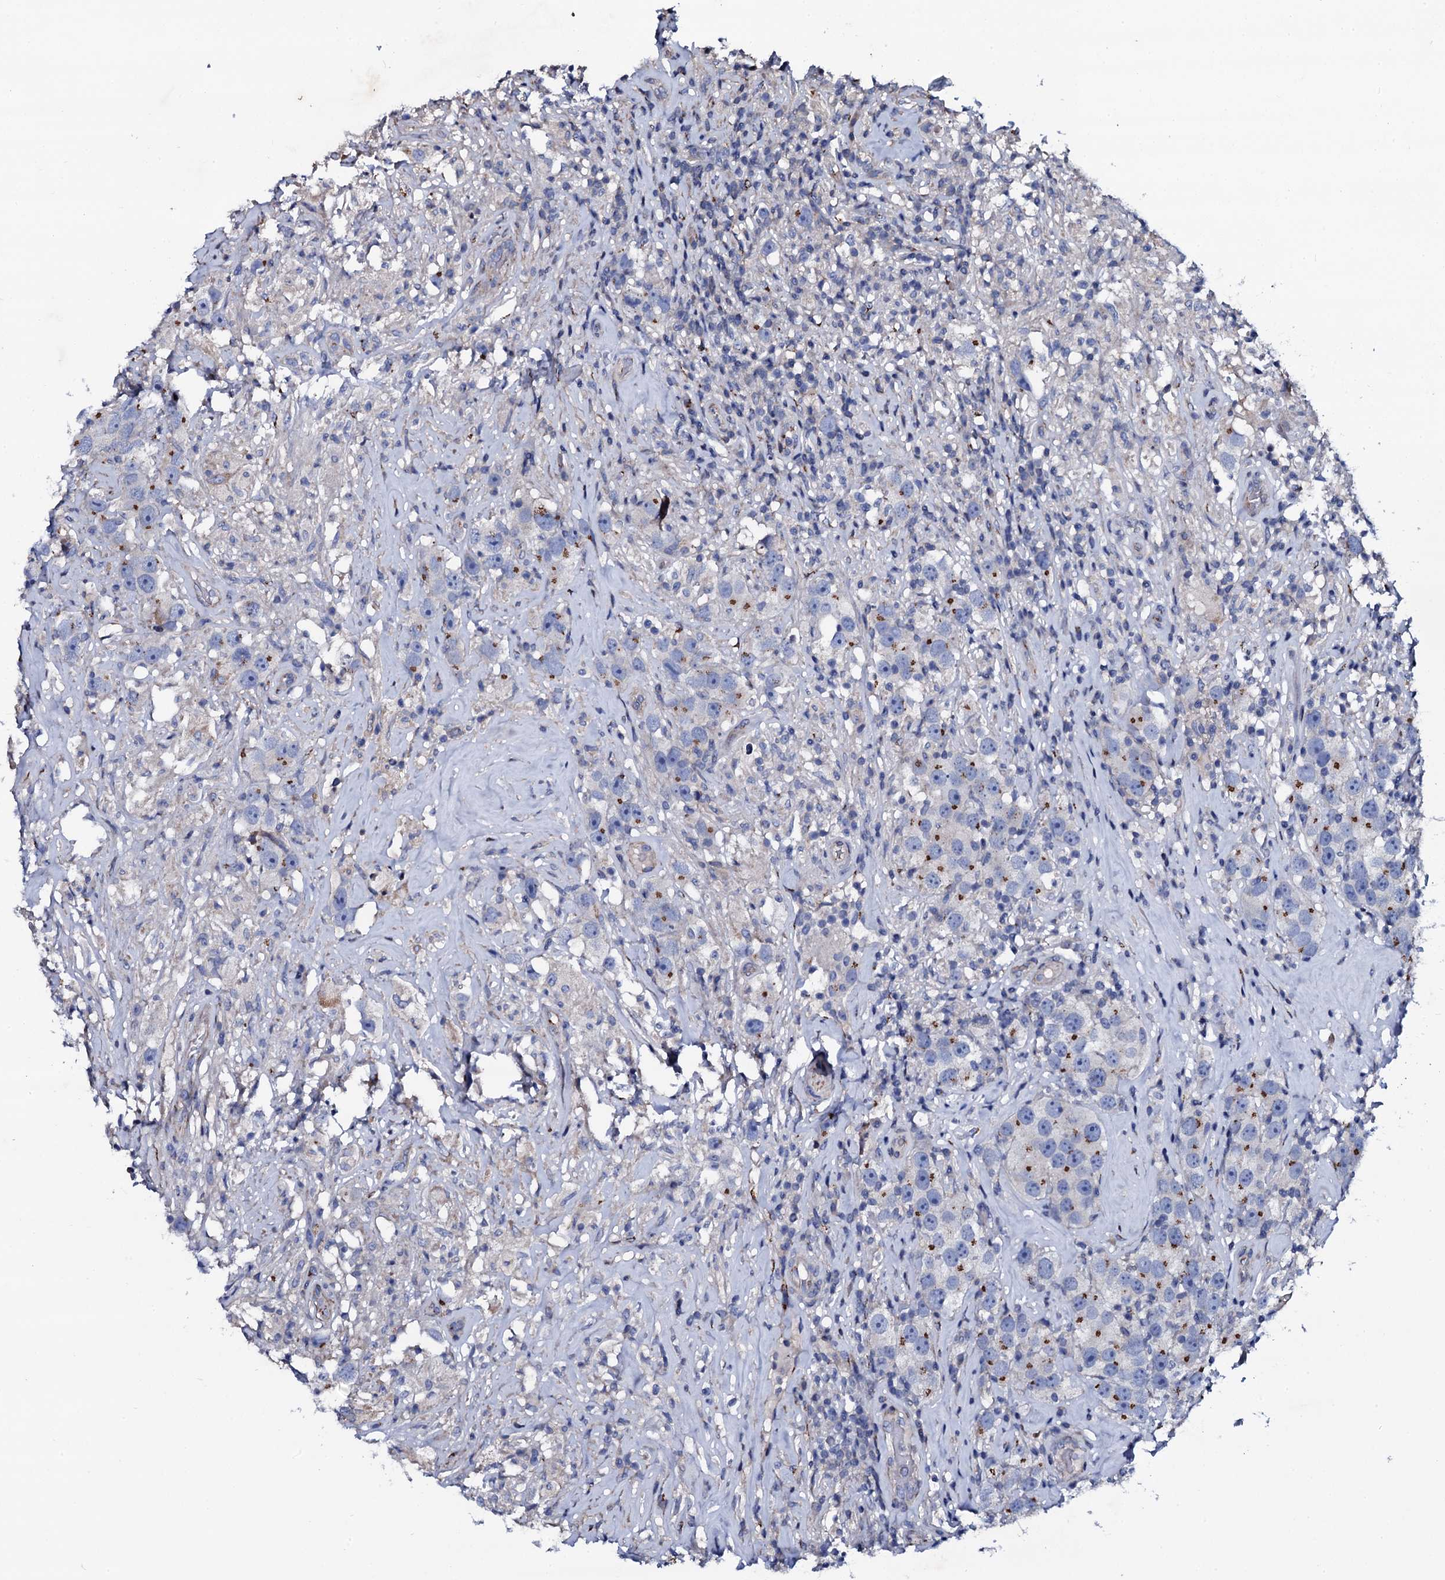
{"staining": {"intensity": "moderate", "quantity": "25%-75%", "location": "cytoplasmic/membranous"}, "tissue": "testis cancer", "cell_type": "Tumor cells", "image_type": "cancer", "snomed": [{"axis": "morphology", "description": "Seminoma, NOS"}, {"axis": "topography", "description": "Testis"}], "caption": "A histopathology image showing moderate cytoplasmic/membranous expression in approximately 25%-75% of tumor cells in testis cancer, as visualized by brown immunohistochemical staining.", "gene": "PLET1", "patient": {"sex": "male", "age": 49}}